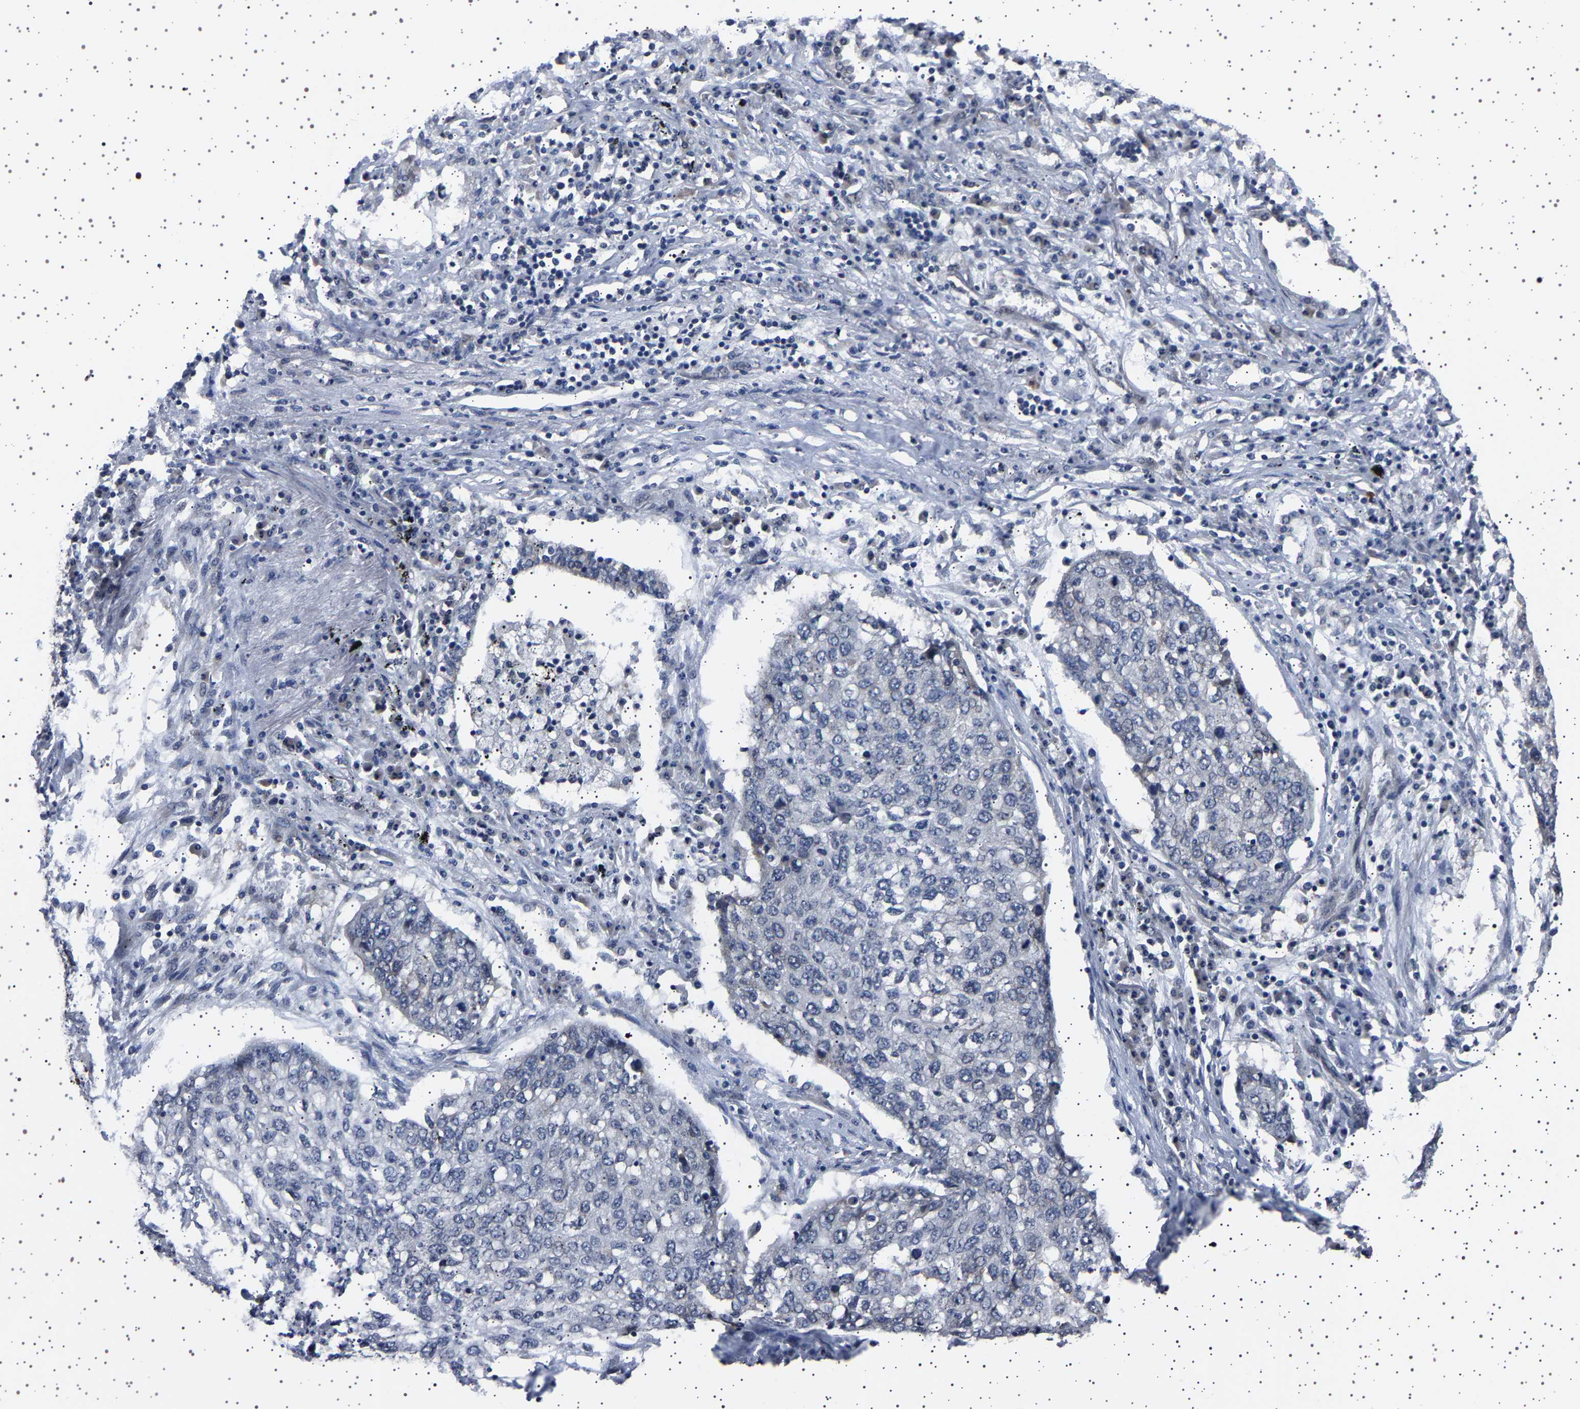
{"staining": {"intensity": "negative", "quantity": "none", "location": "none"}, "tissue": "lung cancer", "cell_type": "Tumor cells", "image_type": "cancer", "snomed": [{"axis": "morphology", "description": "Squamous cell carcinoma, NOS"}, {"axis": "topography", "description": "Lung"}], "caption": "Tumor cells show no significant staining in squamous cell carcinoma (lung).", "gene": "IL10RB", "patient": {"sex": "female", "age": 63}}